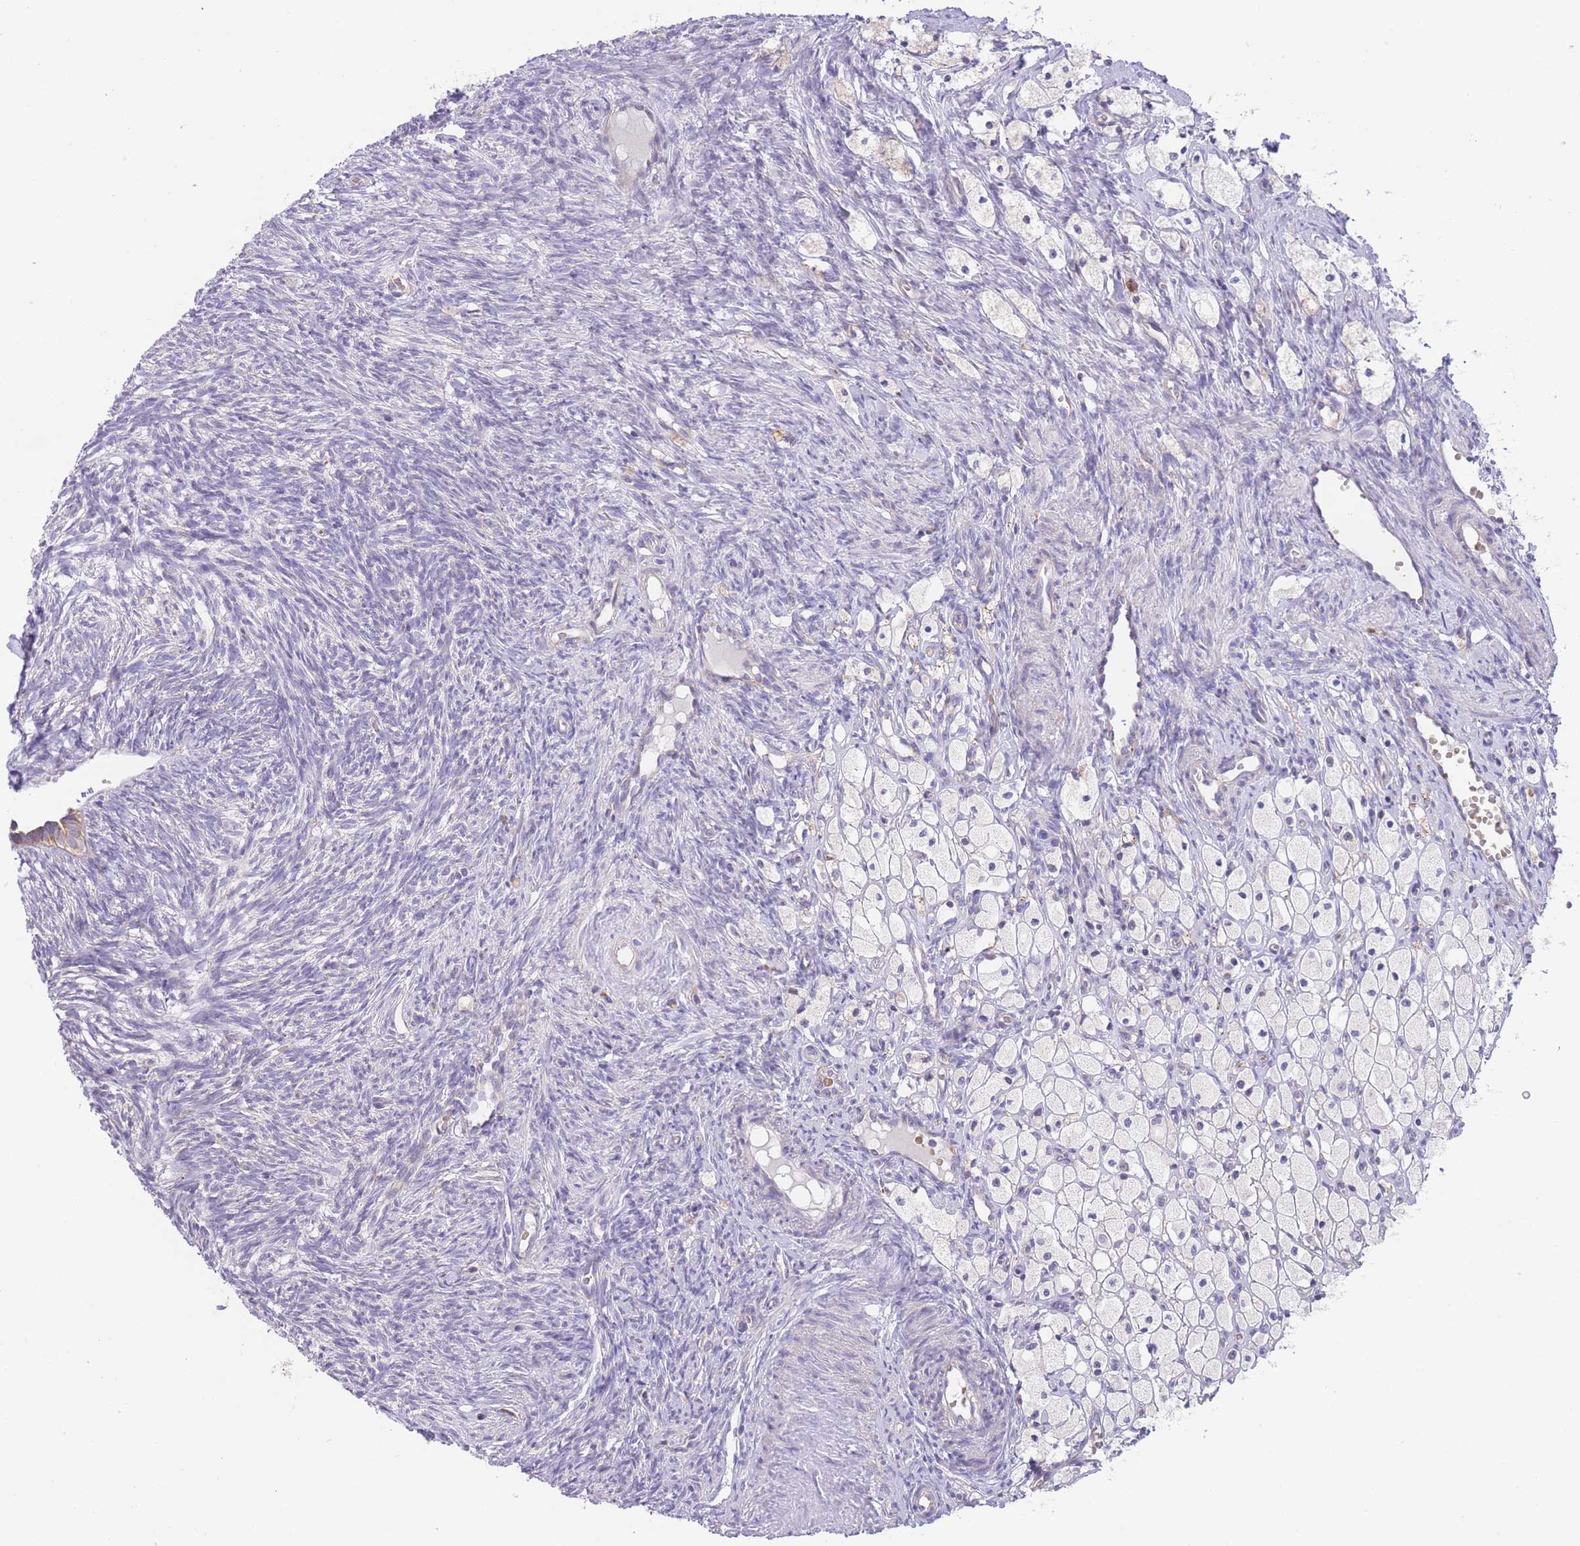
{"staining": {"intensity": "negative", "quantity": "none", "location": "none"}, "tissue": "ovary", "cell_type": "Ovarian stroma cells", "image_type": "normal", "snomed": [{"axis": "morphology", "description": "Normal tissue, NOS"}, {"axis": "topography", "description": "Ovary"}], "caption": "A micrograph of human ovary is negative for staining in ovarian stroma cells. The staining was performed using DAB to visualize the protein expression in brown, while the nuclei were stained in blue with hematoxylin (Magnification: 20x).", "gene": "BOLA2B", "patient": {"sex": "female", "age": 51}}